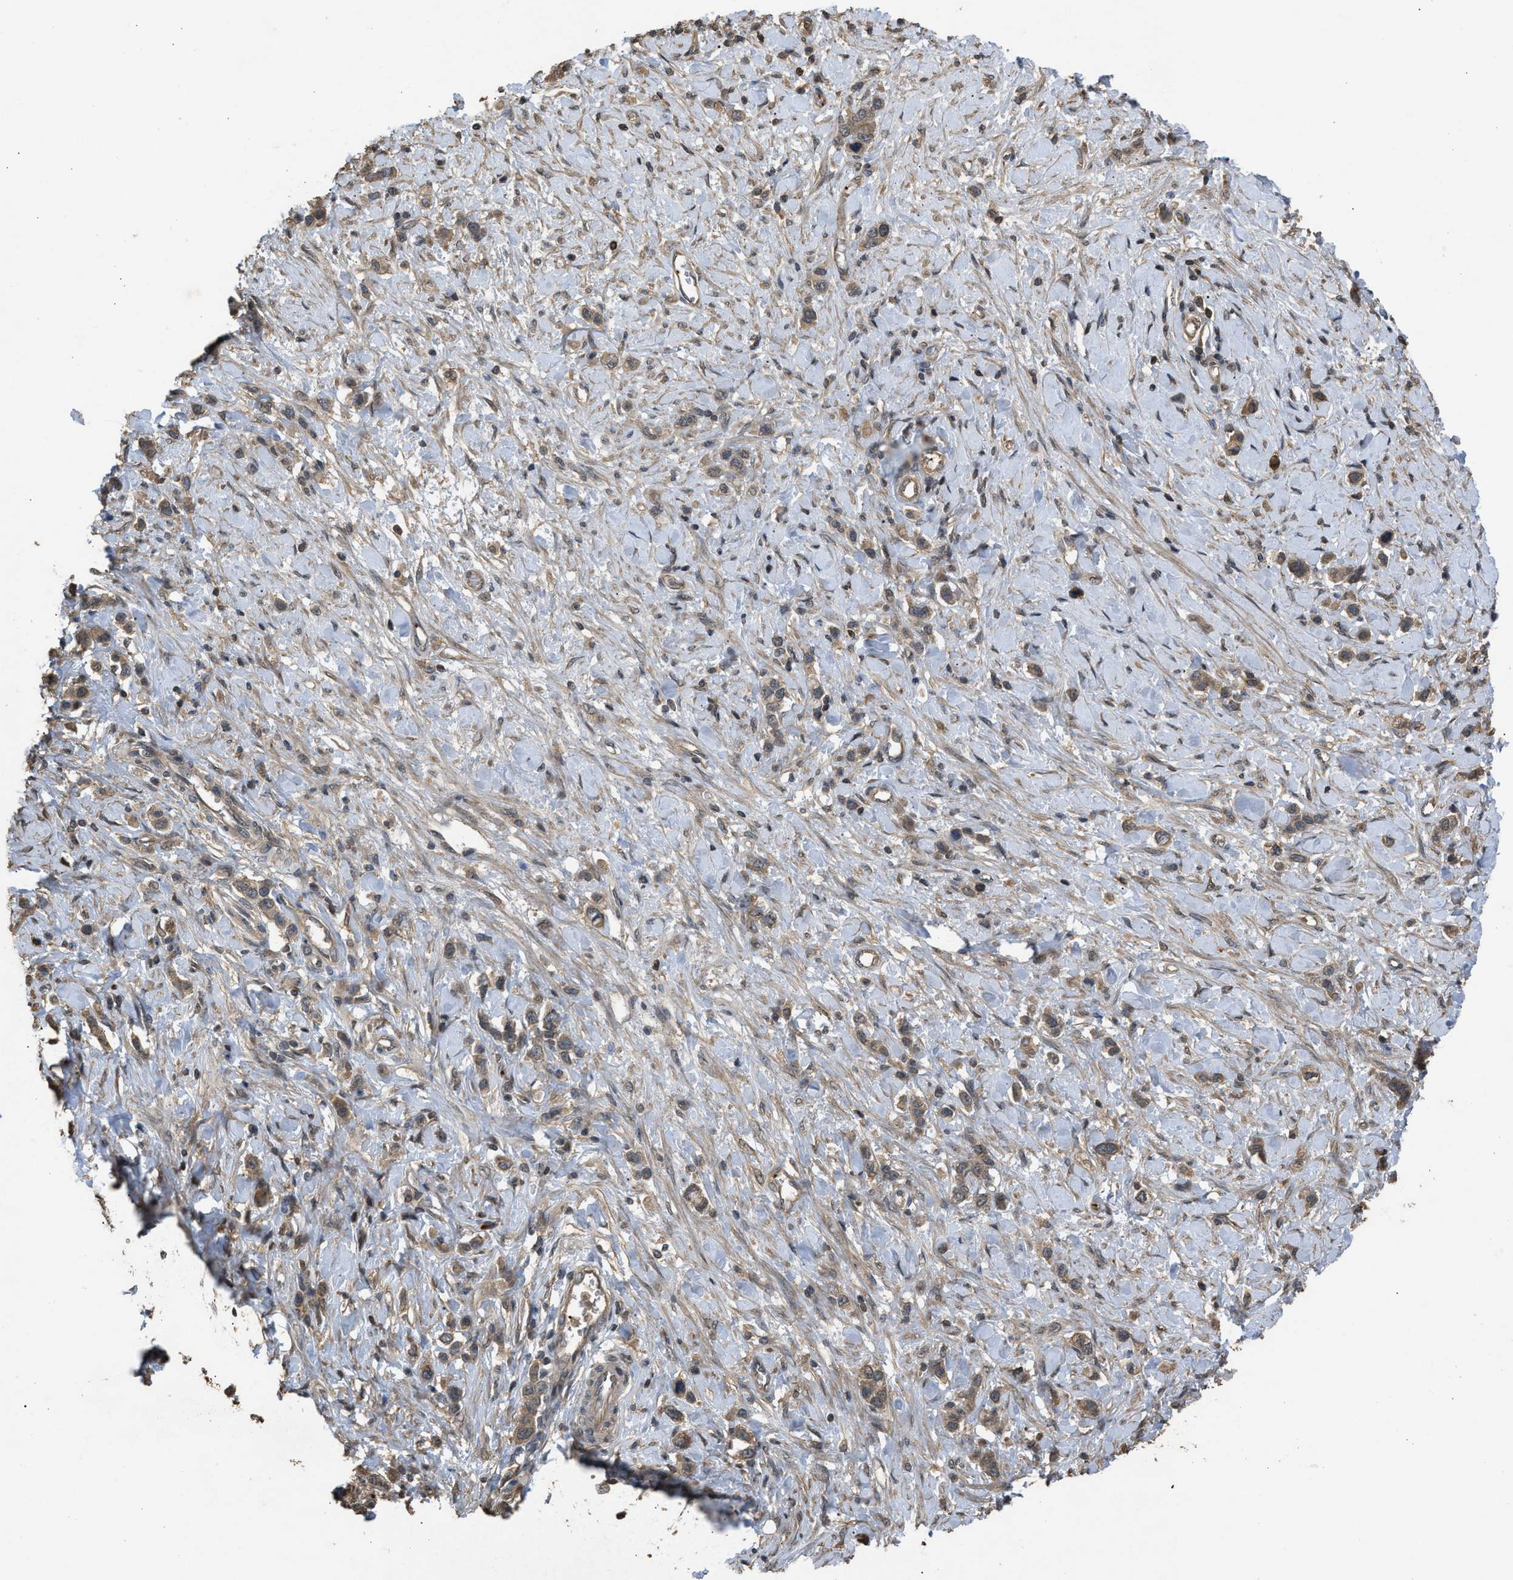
{"staining": {"intensity": "weak", "quantity": ">75%", "location": "cytoplasmic/membranous"}, "tissue": "stomach cancer", "cell_type": "Tumor cells", "image_type": "cancer", "snomed": [{"axis": "morphology", "description": "Adenocarcinoma, NOS"}, {"axis": "topography", "description": "Stomach"}], "caption": "DAB immunohistochemical staining of human adenocarcinoma (stomach) demonstrates weak cytoplasmic/membranous protein positivity in about >75% of tumor cells.", "gene": "ARHGDIA", "patient": {"sex": "female", "age": 65}}